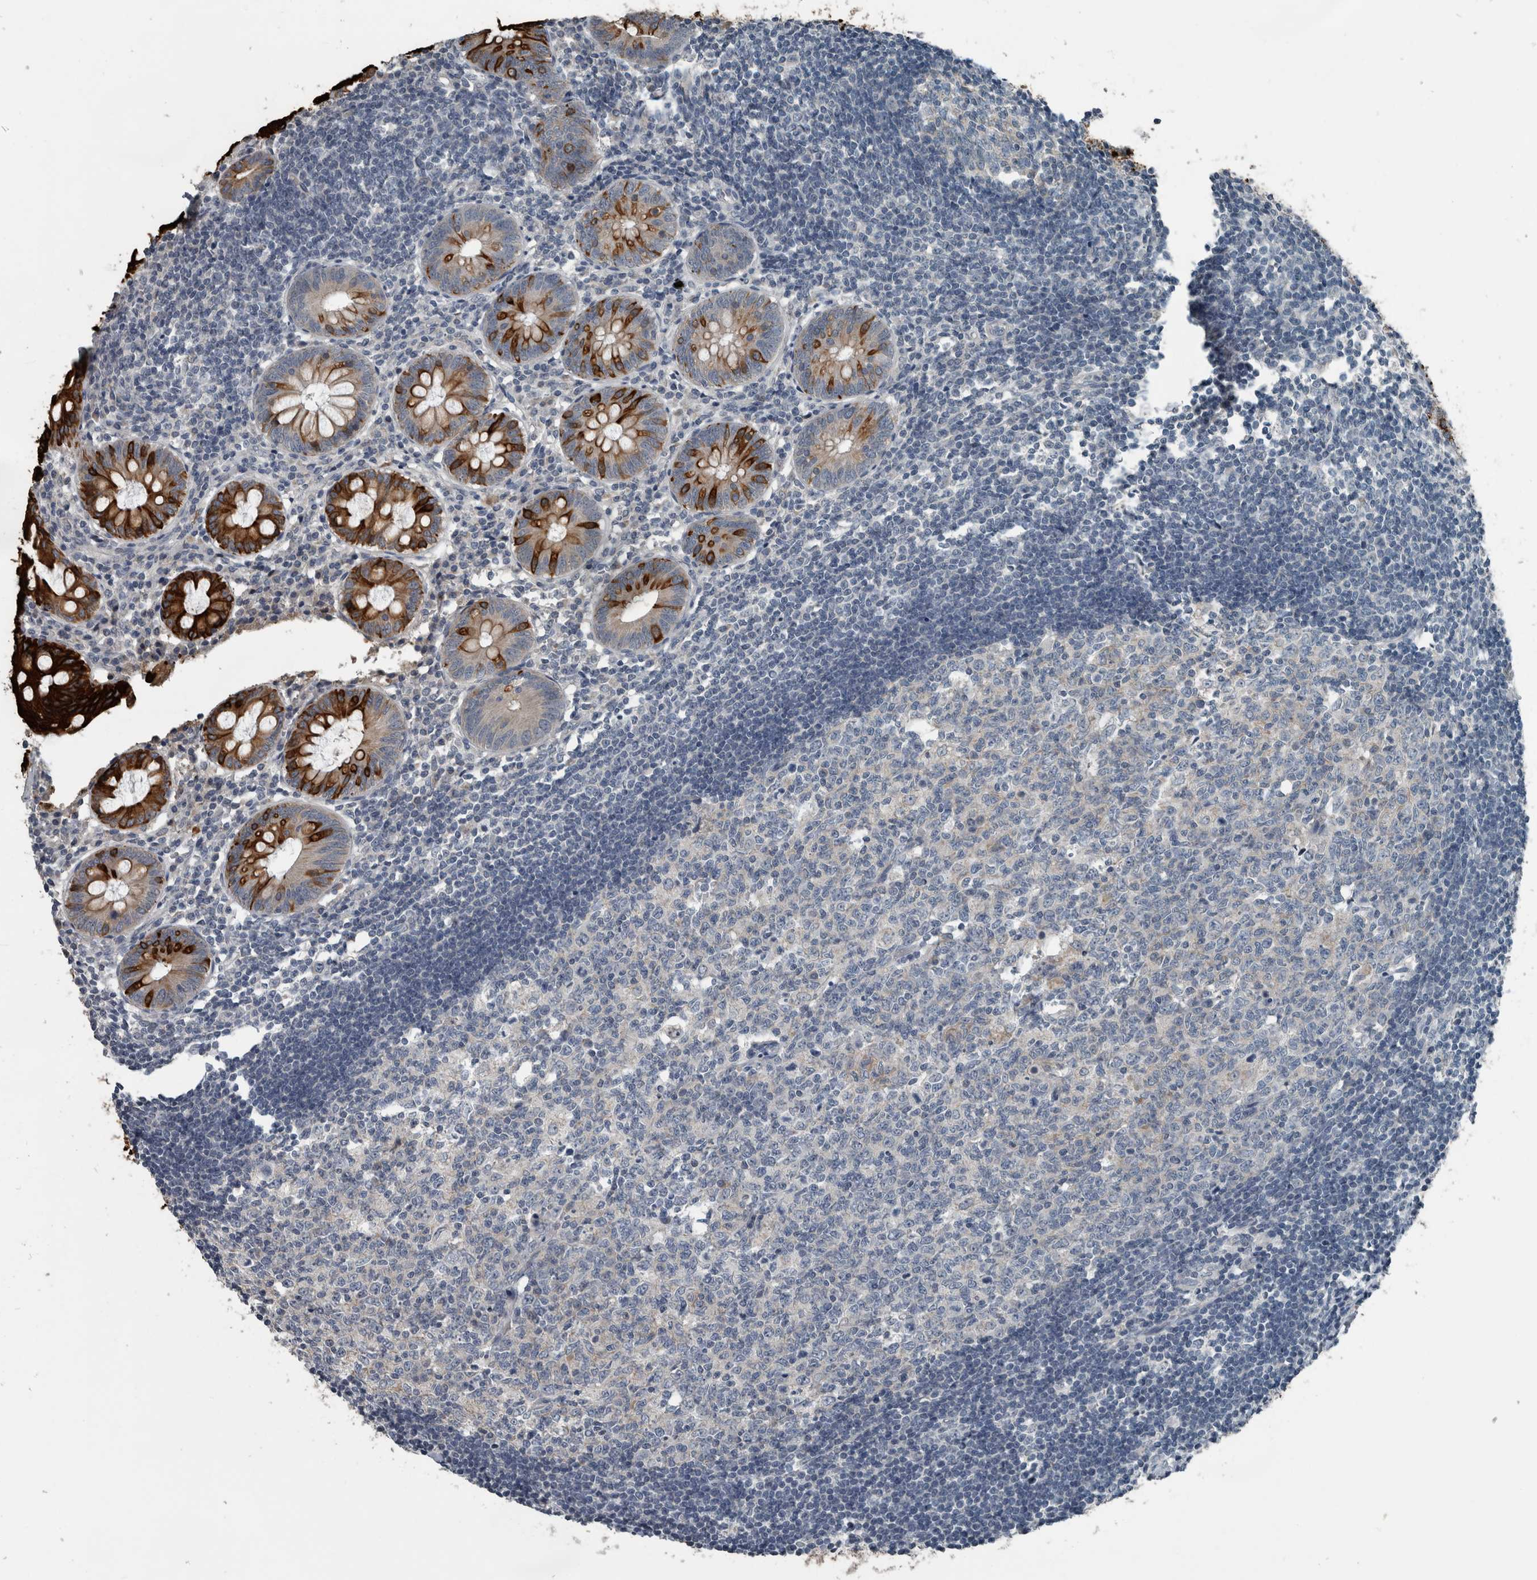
{"staining": {"intensity": "strong", "quantity": "25%-75%", "location": "cytoplasmic/membranous"}, "tissue": "appendix", "cell_type": "Glandular cells", "image_type": "normal", "snomed": [{"axis": "morphology", "description": "Normal tissue, NOS"}, {"axis": "topography", "description": "Appendix"}], "caption": "Glandular cells demonstrate strong cytoplasmic/membranous staining in about 25%-75% of cells in normal appendix.", "gene": "KRT20", "patient": {"sex": "female", "age": 54}}